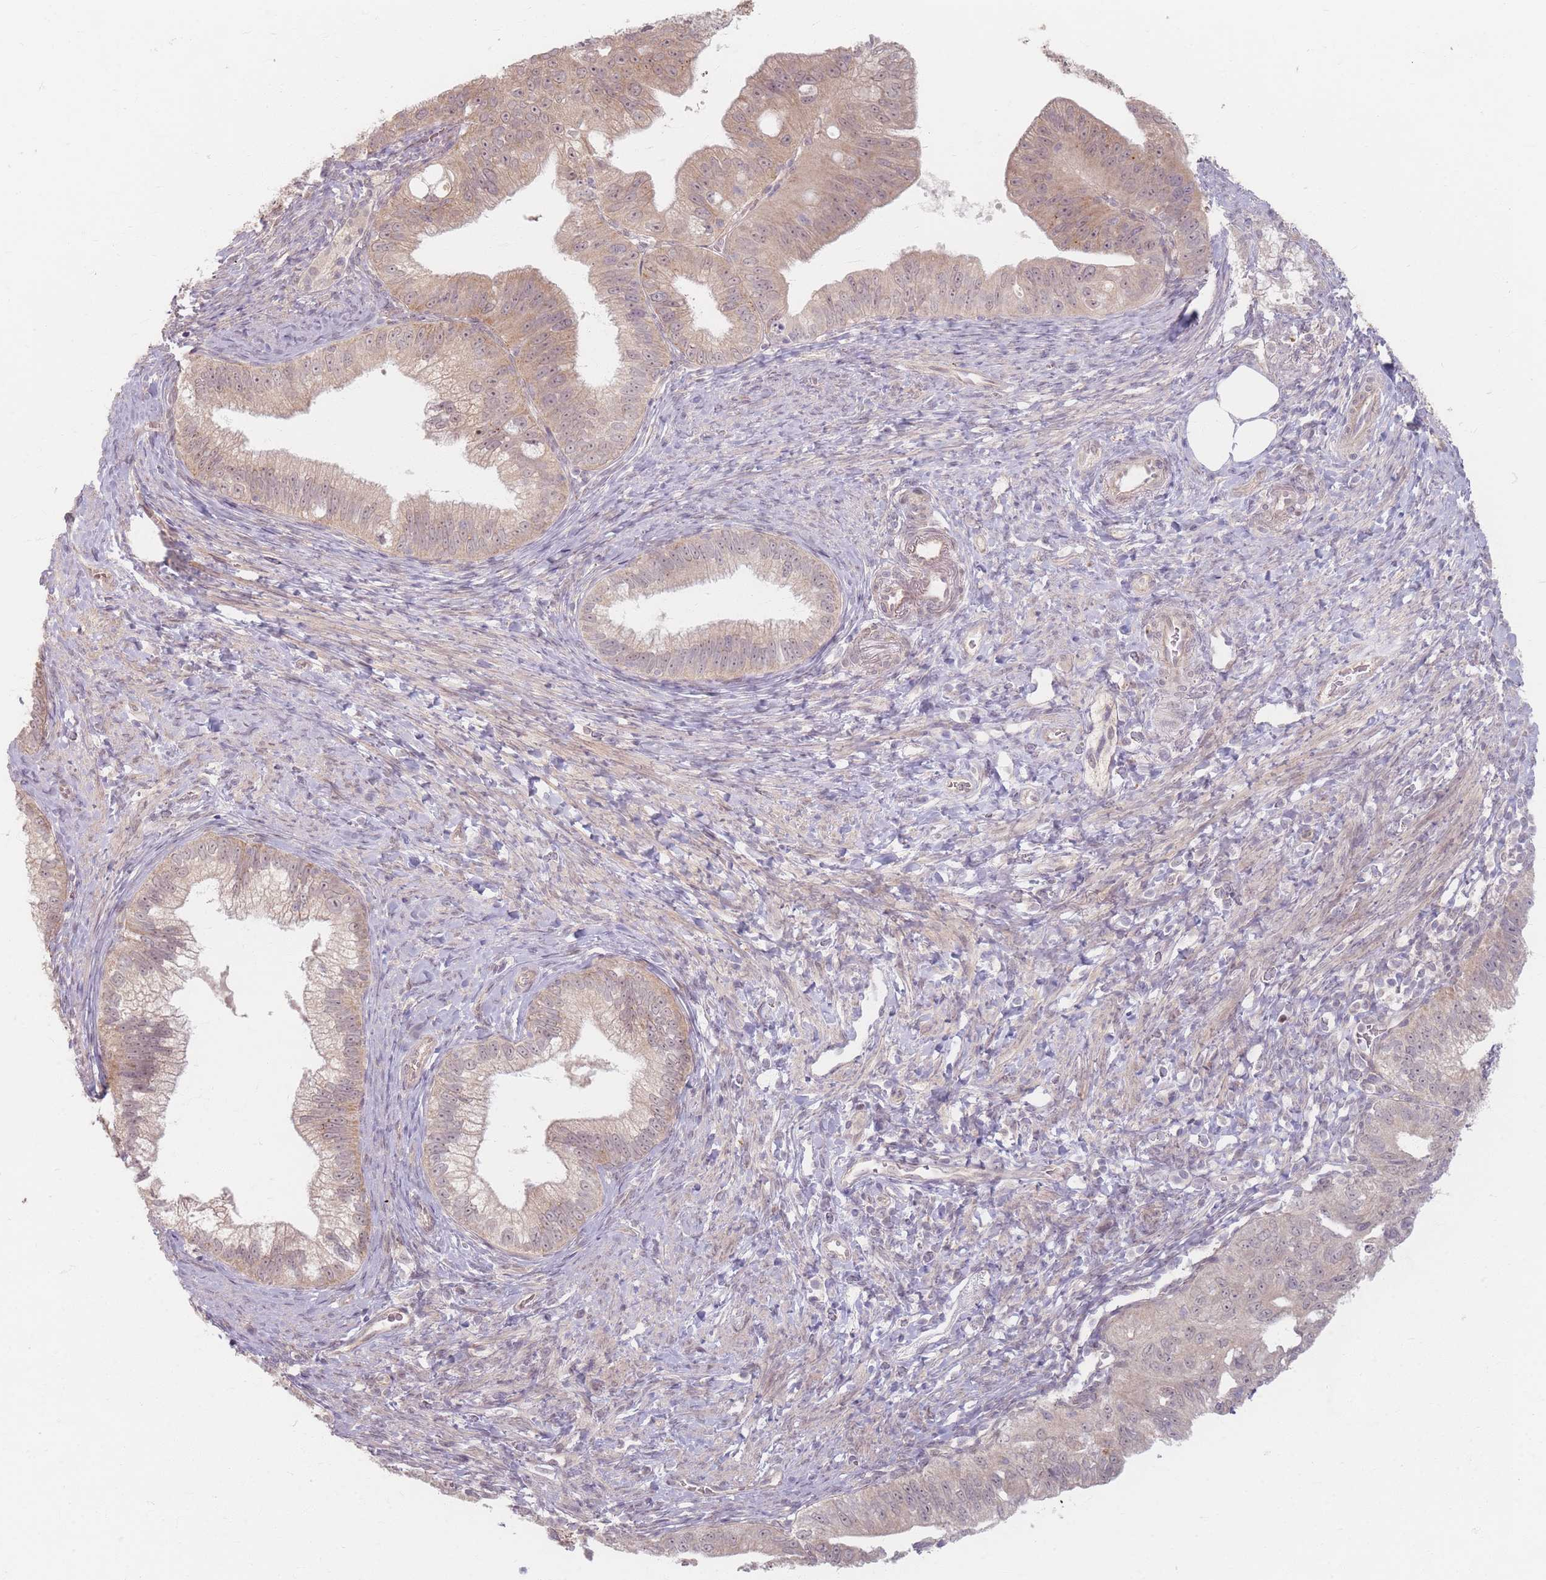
{"staining": {"intensity": "moderate", "quantity": ">75%", "location": "cytoplasmic/membranous,nuclear"}, "tissue": "pancreatic cancer", "cell_type": "Tumor cells", "image_type": "cancer", "snomed": [{"axis": "morphology", "description": "Adenocarcinoma, NOS"}, {"axis": "topography", "description": "Pancreas"}], "caption": "Adenocarcinoma (pancreatic) was stained to show a protein in brown. There is medium levels of moderate cytoplasmic/membranous and nuclear staining in approximately >75% of tumor cells. The staining is performed using DAB brown chromogen to label protein expression. The nuclei are counter-stained blue using hematoxylin.", "gene": "GABRA6", "patient": {"sex": "male", "age": 70}}